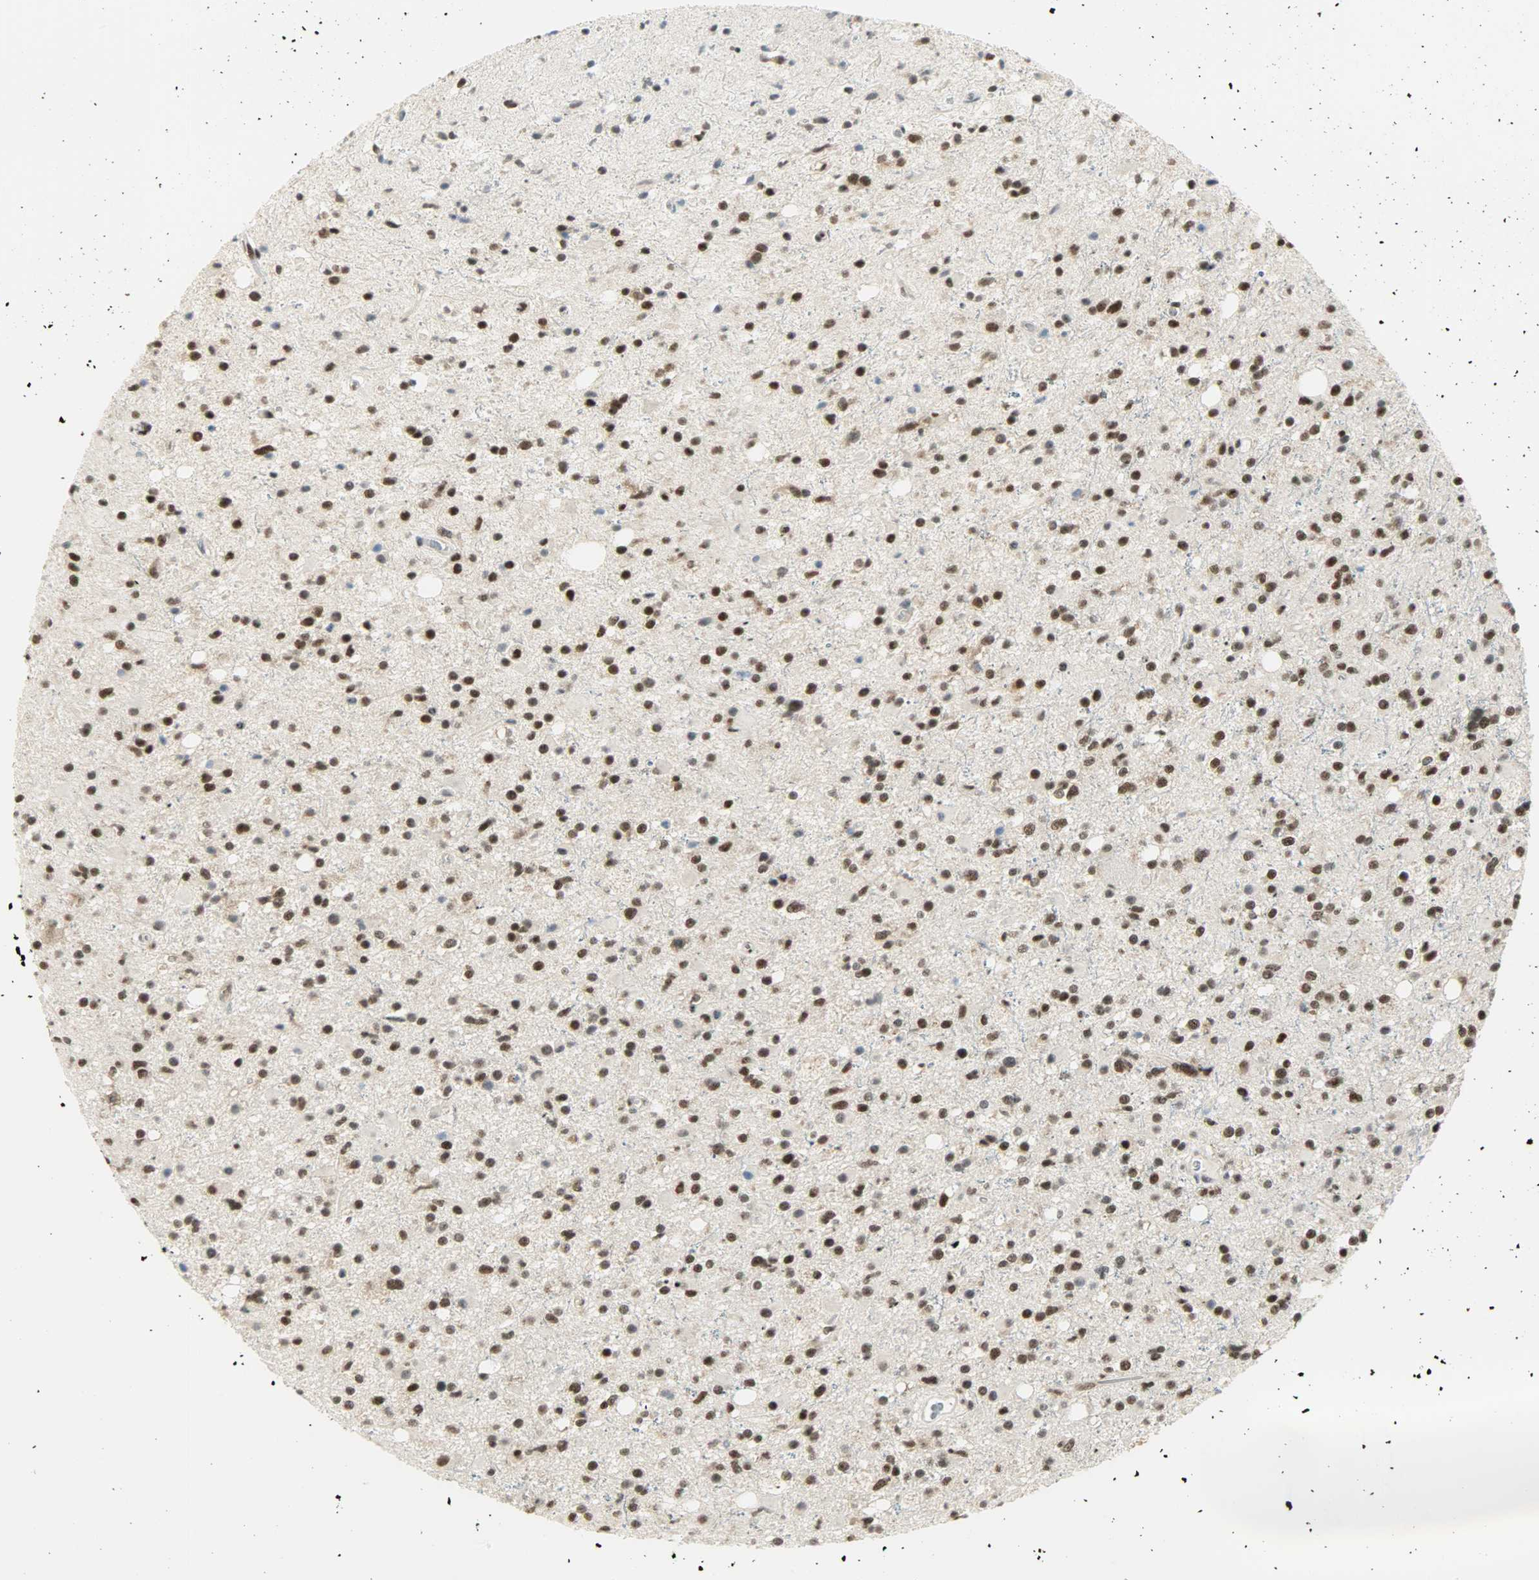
{"staining": {"intensity": "strong", "quantity": ">75%", "location": "nuclear"}, "tissue": "glioma", "cell_type": "Tumor cells", "image_type": "cancer", "snomed": [{"axis": "morphology", "description": "Glioma, malignant, High grade"}, {"axis": "topography", "description": "Brain"}], "caption": "This image shows immunohistochemistry staining of human malignant glioma (high-grade), with high strong nuclear expression in about >75% of tumor cells.", "gene": "SUGP1", "patient": {"sex": "male", "age": 33}}